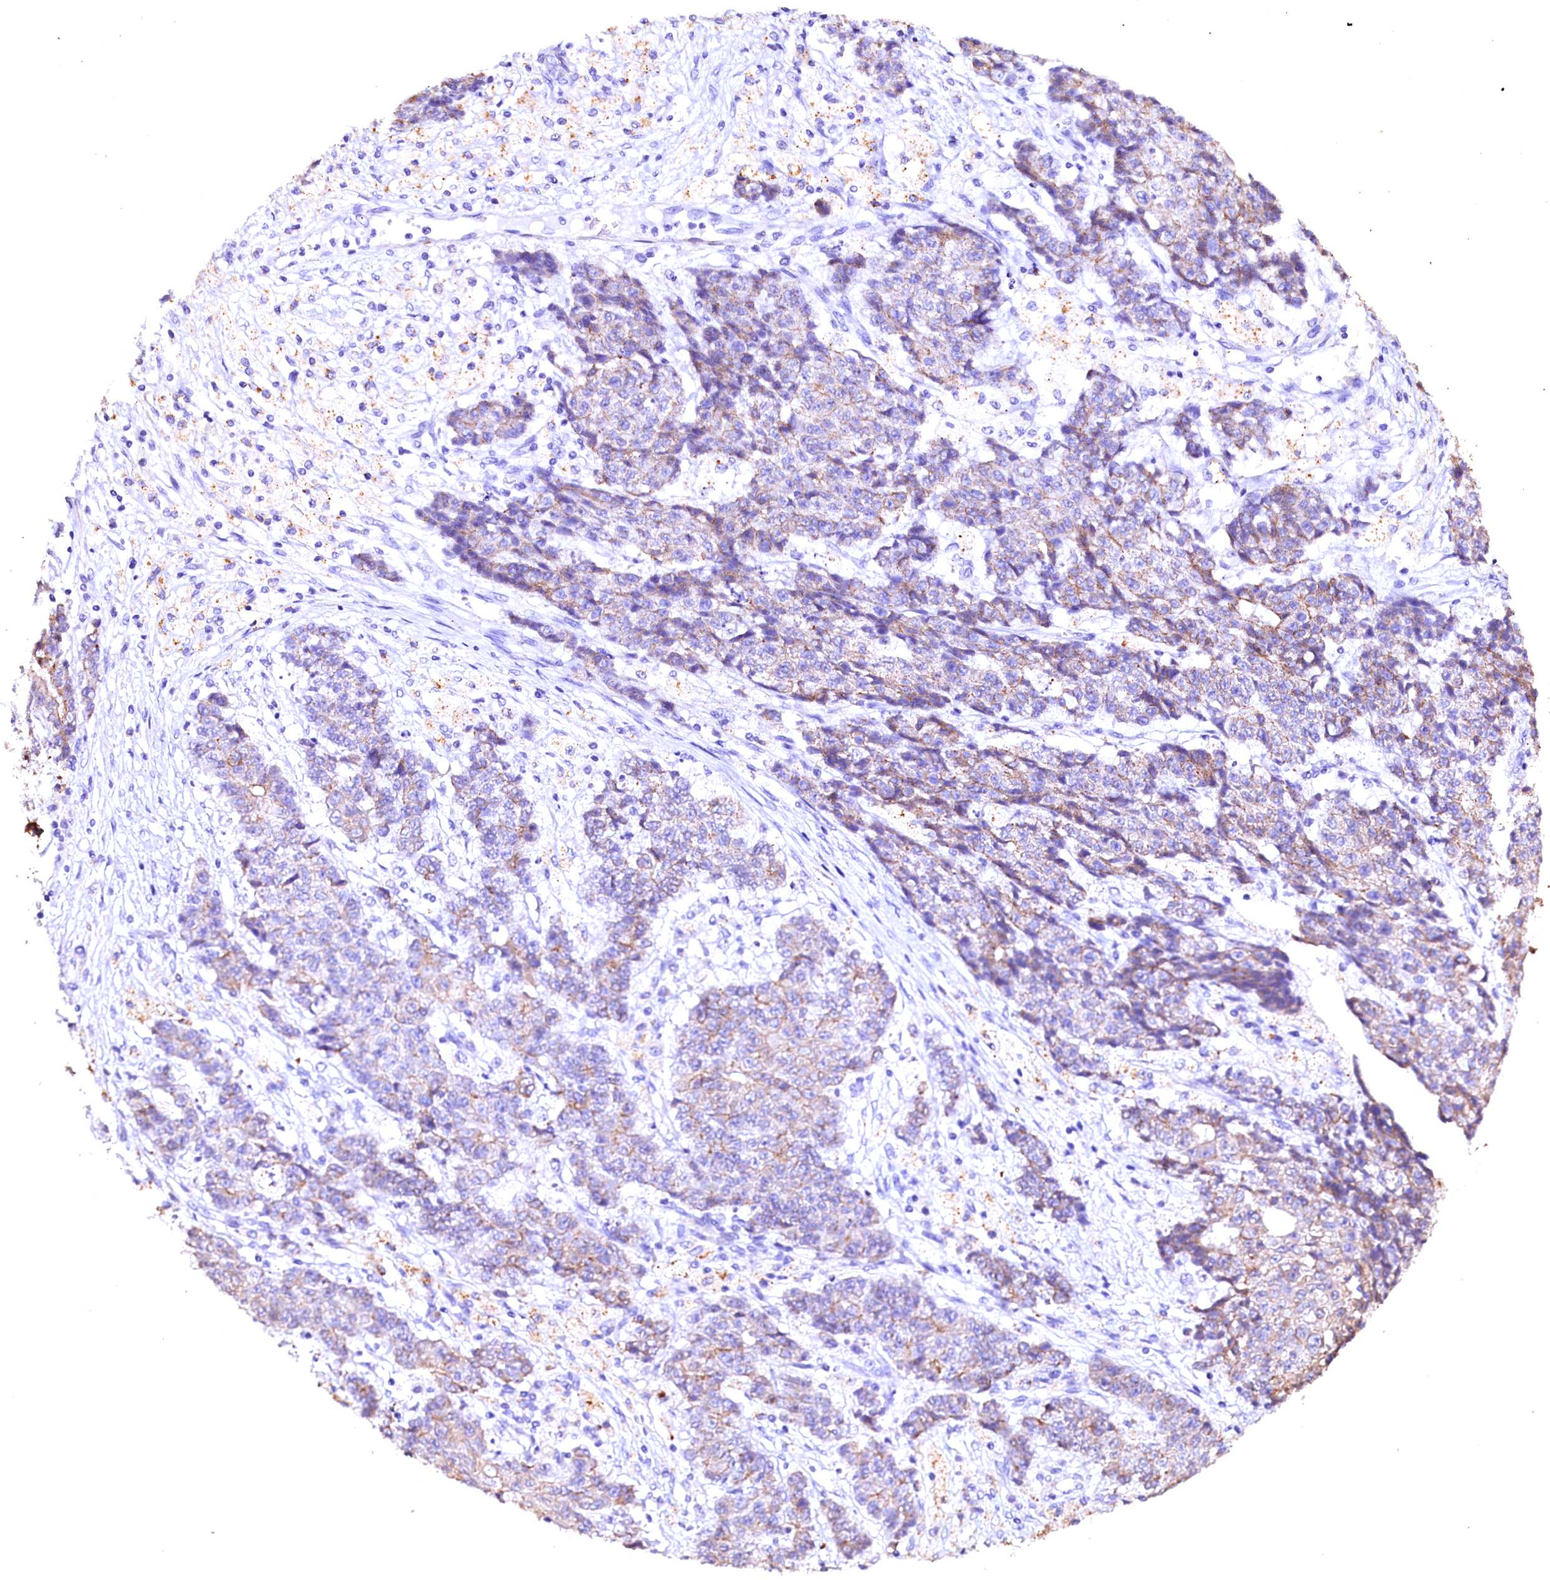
{"staining": {"intensity": "weak", "quantity": "<25%", "location": "cytoplasmic/membranous"}, "tissue": "ovarian cancer", "cell_type": "Tumor cells", "image_type": "cancer", "snomed": [{"axis": "morphology", "description": "Carcinoma, endometroid"}, {"axis": "topography", "description": "Ovary"}], "caption": "Histopathology image shows no protein positivity in tumor cells of ovarian endometroid carcinoma tissue. Nuclei are stained in blue.", "gene": "VPS36", "patient": {"sex": "female", "age": 42}}